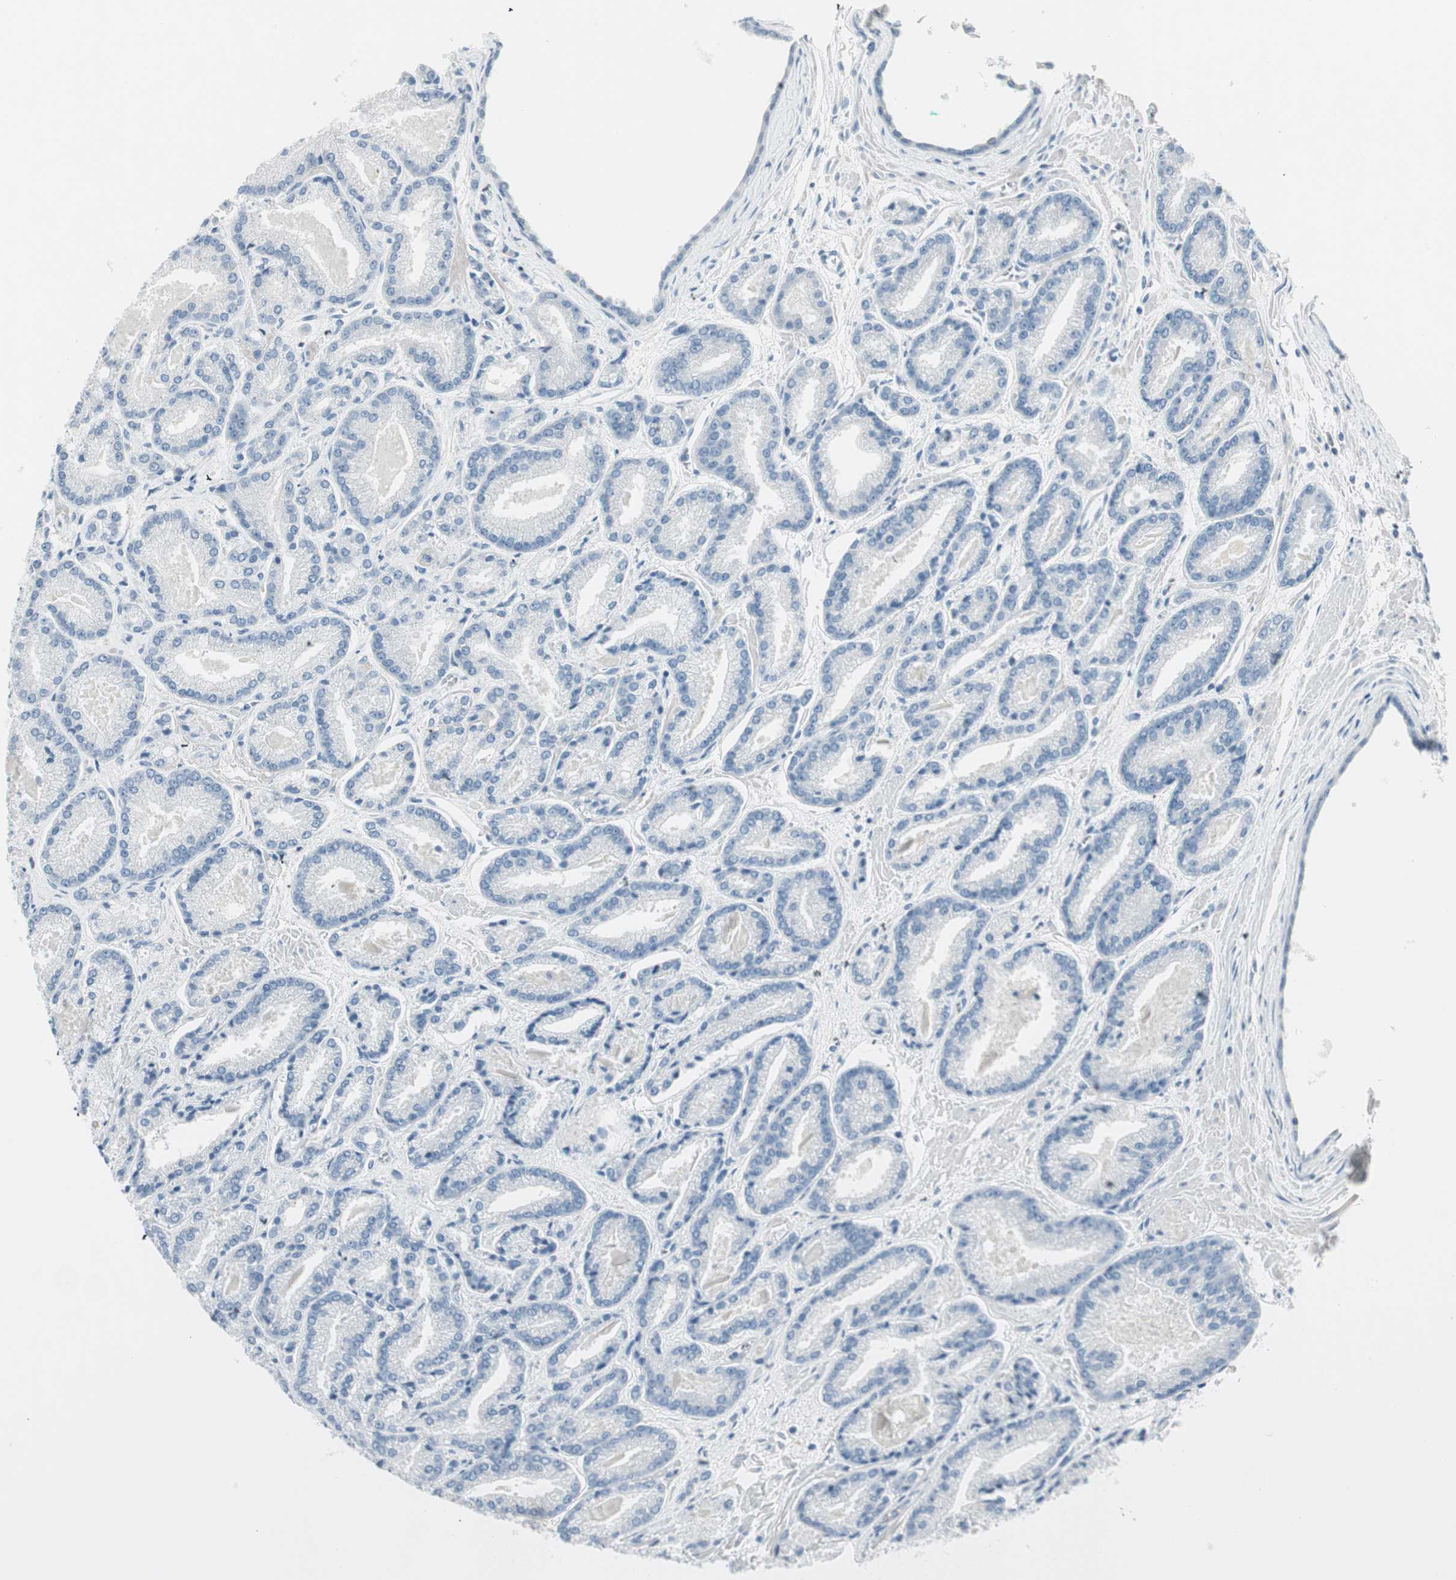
{"staining": {"intensity": "negative", "quantity": "none", "location": "none"}, "tissue": "prostate cancer", "cell_type": "Tumor cells", "image_type": "cancer", "snomed": [{"axis": "morphology", "description": "Adenocarcinoma, Low grade"}, {"axis": "topography", "description": "Prostate"}], "caption": "Photomicrograph shows no protein expression in tumor cells of prostate low-grade adenocarcinoma tissue.", "gene": "ITLN2", "patient": {"sex": "male", "age": 59}}